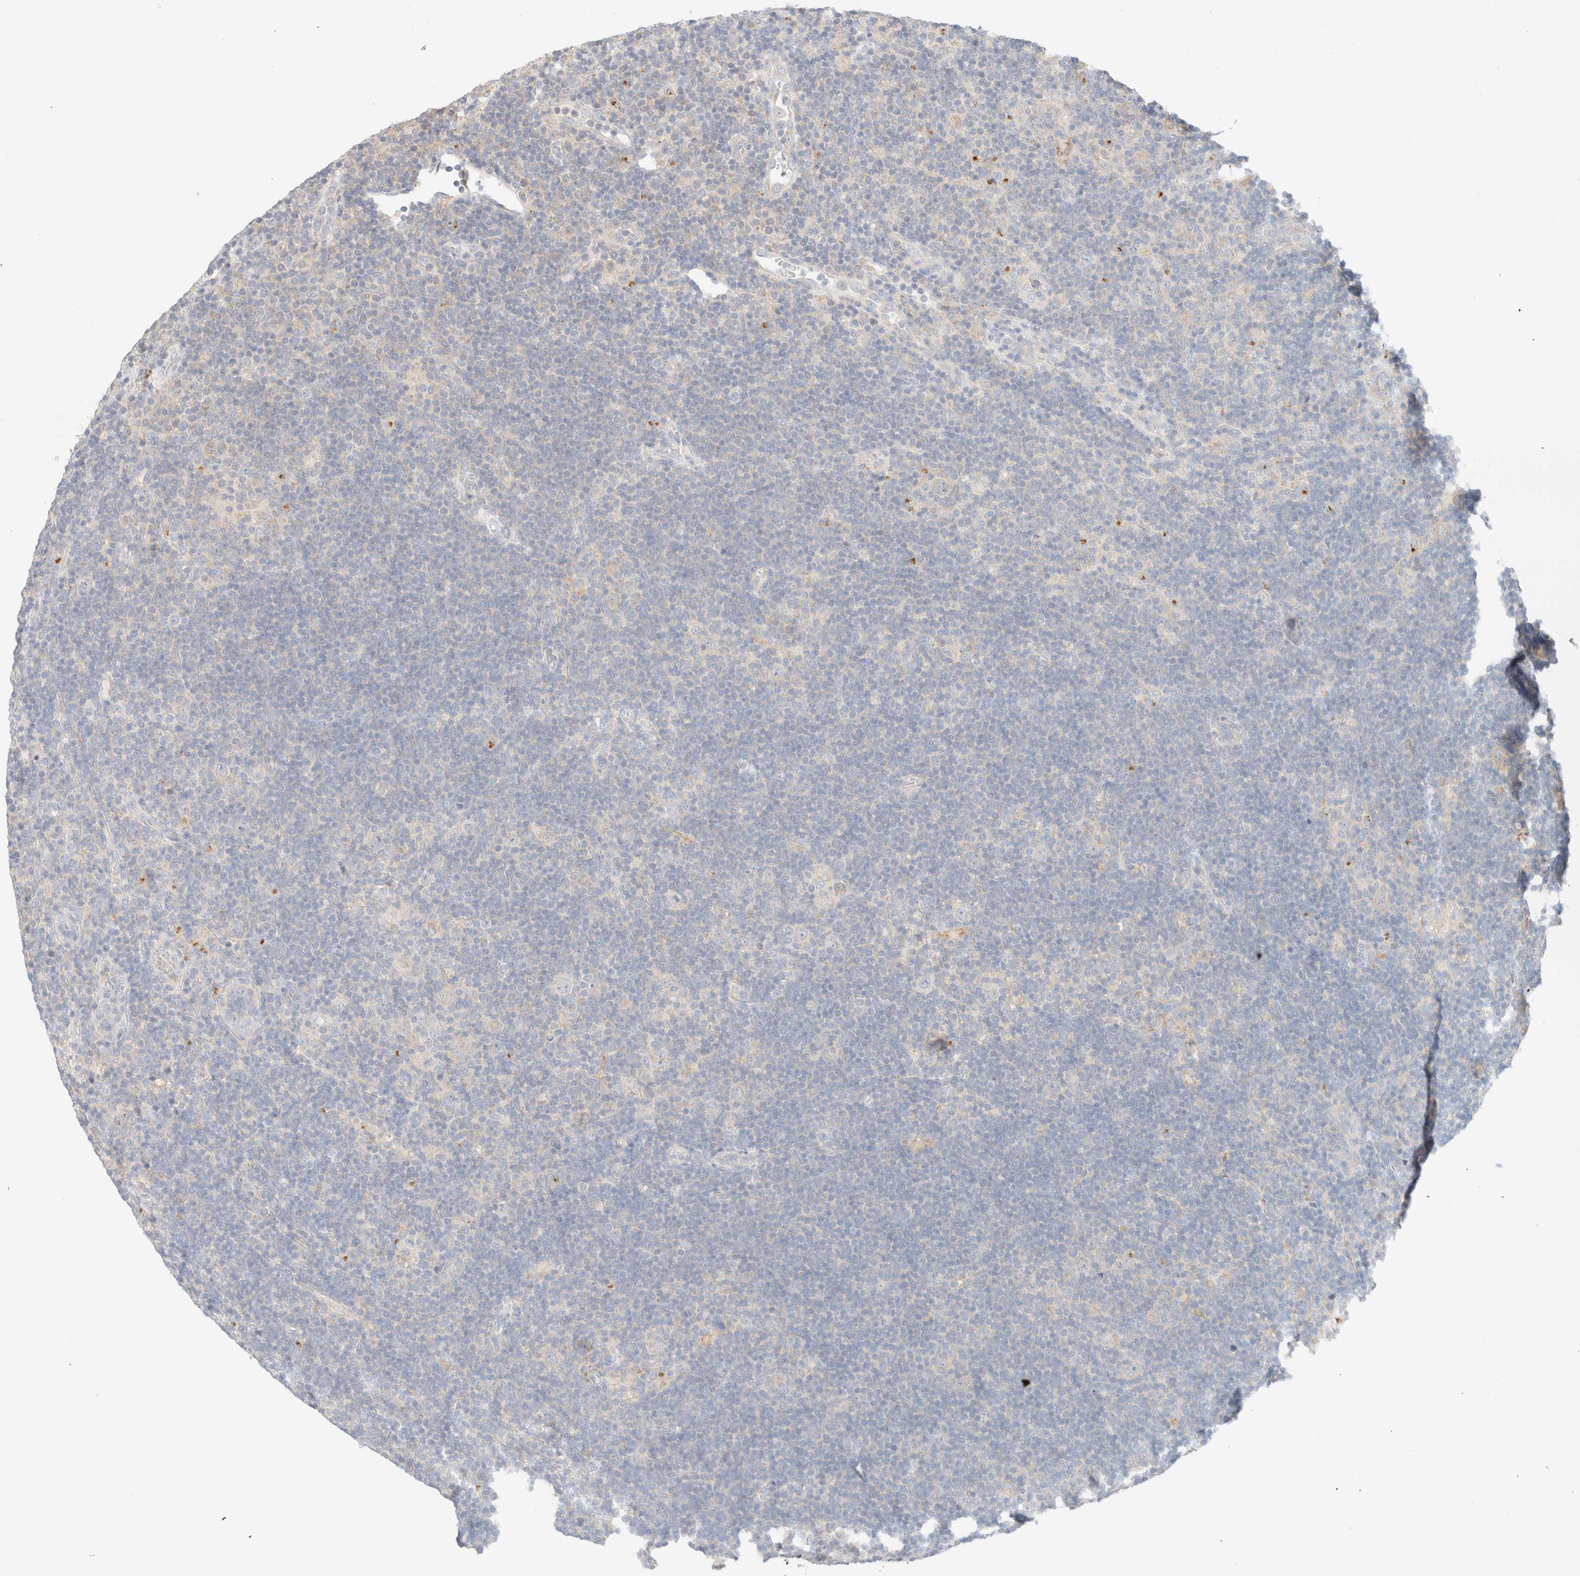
{"staining": {"intensity": "negative", "quantity": "none", "location": "none"}, "tissue": "lymphoma", "cell_type": "Tumor cells", "image_type": "cancer", "snomed": [{"axis": "morphology", "description": "Hodgkin's disease, NOS"}, {"axis": "topography", "description": "Lymph node"}], "caption": "Tumor cells show no significant staining in lymphoma.", "gene": "SARM1", "patient": {"sex": "female", "age": 57}}